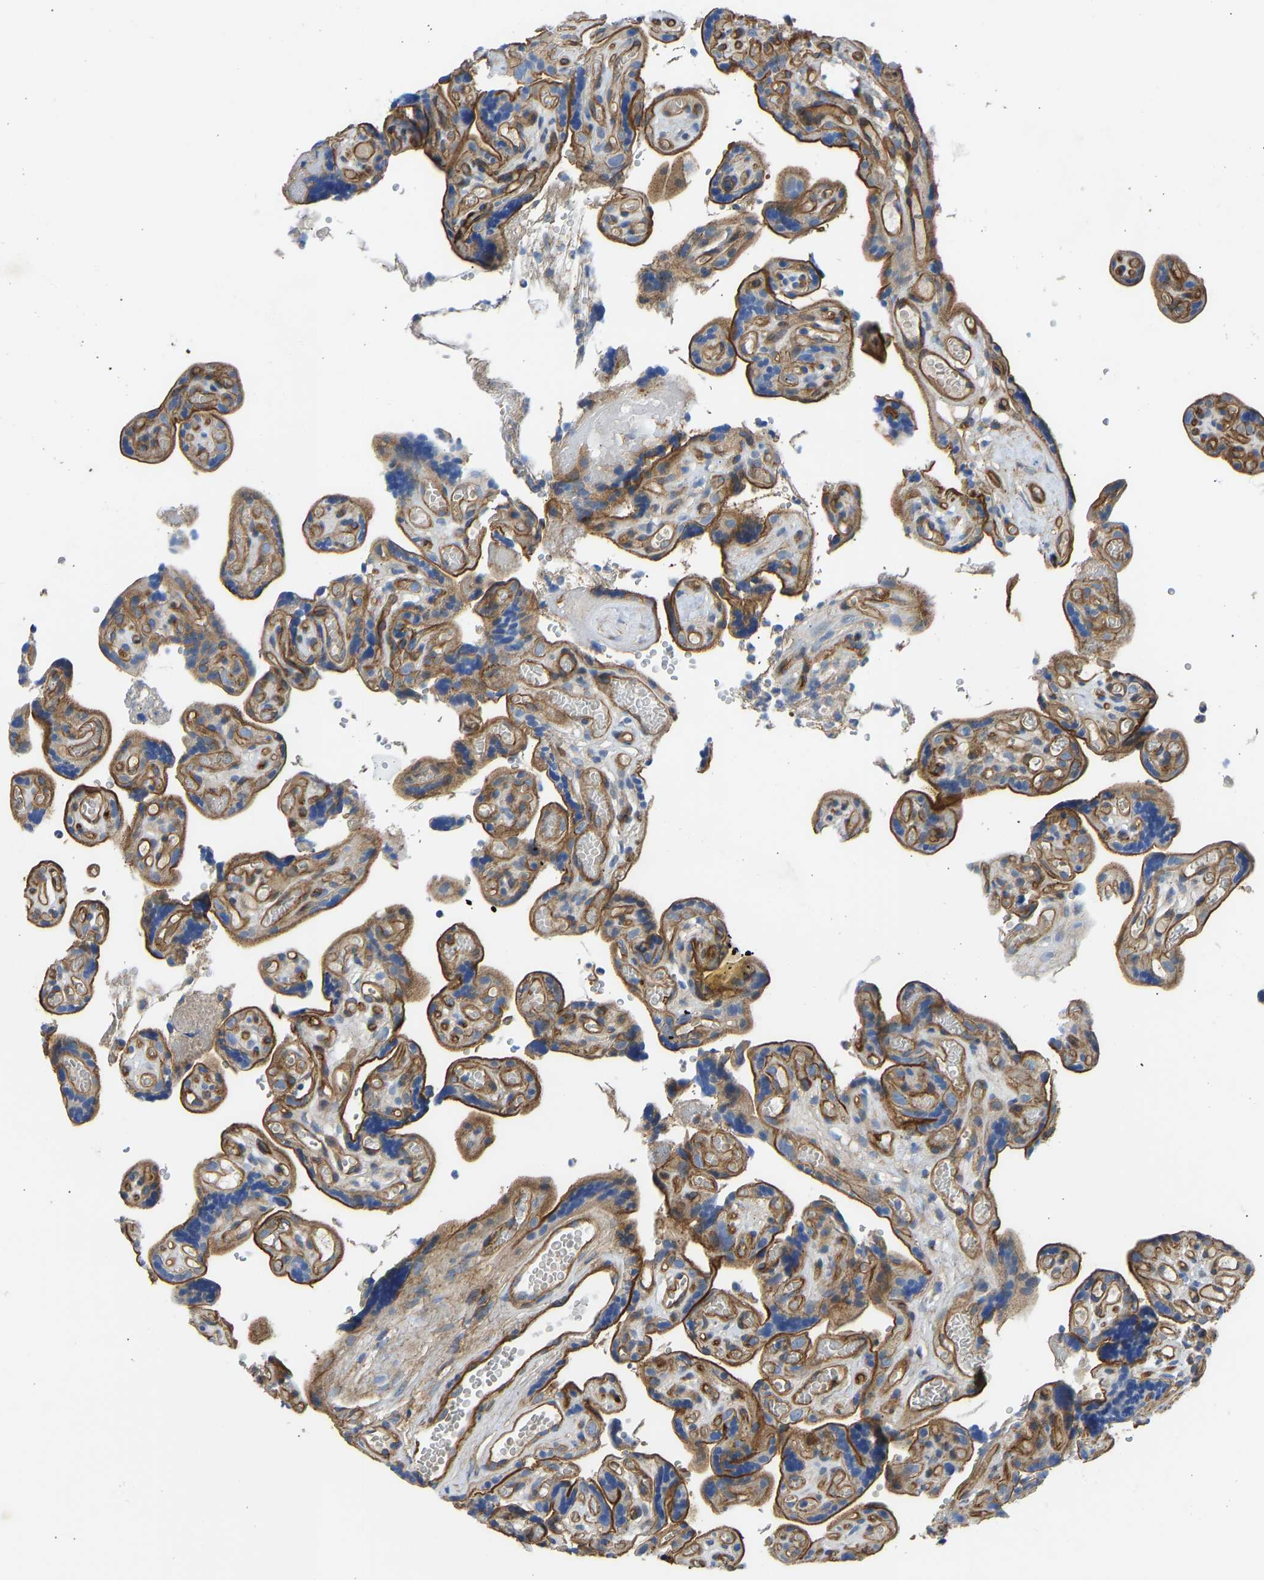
{"staining": {"intensity": "moderate", "quantity": ">75%", "location": "cytoplasmic/membranous"}, "tissue": "placenta", "cell_type": "Decidual cells", "image_type": "normal", "snomed": [{"axis": "morphology", "description": "Normal tissue, NOS"}, {"axis": "topography", "description": "Placenta"}], "caption": "Immunohistochemistry (IHC) (DAB) staining of normal human placenta displays moderate cytoplasmic/membranous protein staining in about >75% of decidual cells. (Stains: DAB in brown, nuclei in blue, Microscopy: brightfield microscopy at high magnification).", "gene": "MYO1C", "patient": {"sex": "female", "age": 30}}